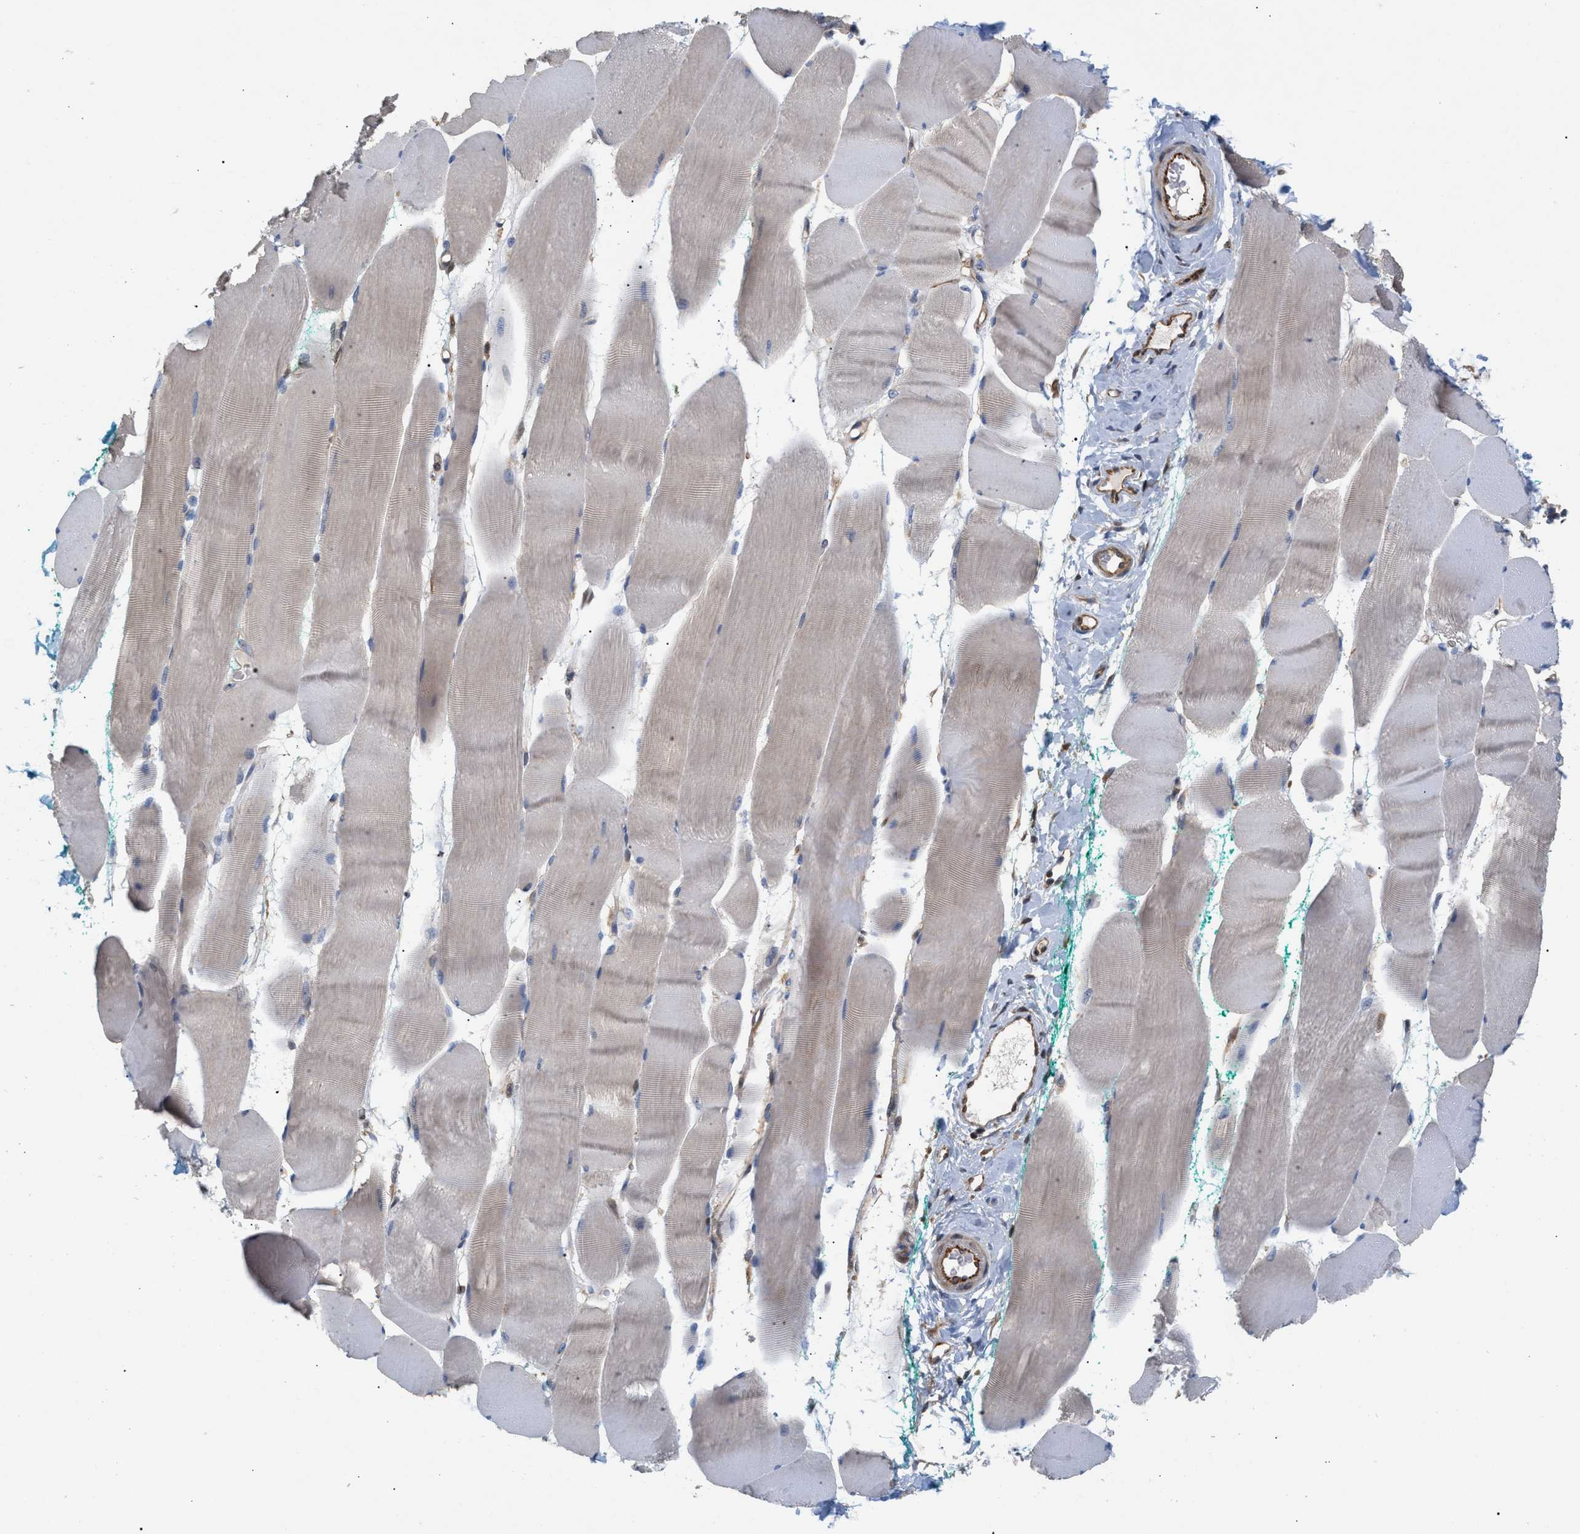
{"staining": {"intensity": "weak", "quantity": "<25%", "location": "cytoplasmic/membranous"}, "tissue": "skeletal muscle", "cell_type": "Myocytes", "image_type": "normal", "snomed": [{"axis": "morphology", "description": "Normal tissue, NOS"}, {"axis": "morphology", "description": "Squamous cell carcinoma, NOS"}, {"axis": "topography", "description": "Skeletal muscle"}], "caption": "High power microscopy histopathology image of an IHC photomicrograph of unremarkable skeletal muscle, revealing no significant expression in myocytes. Nuclei are stained in blue.", "gene": "GLOD4", "patient": {"sex": "male", "age": 51}}